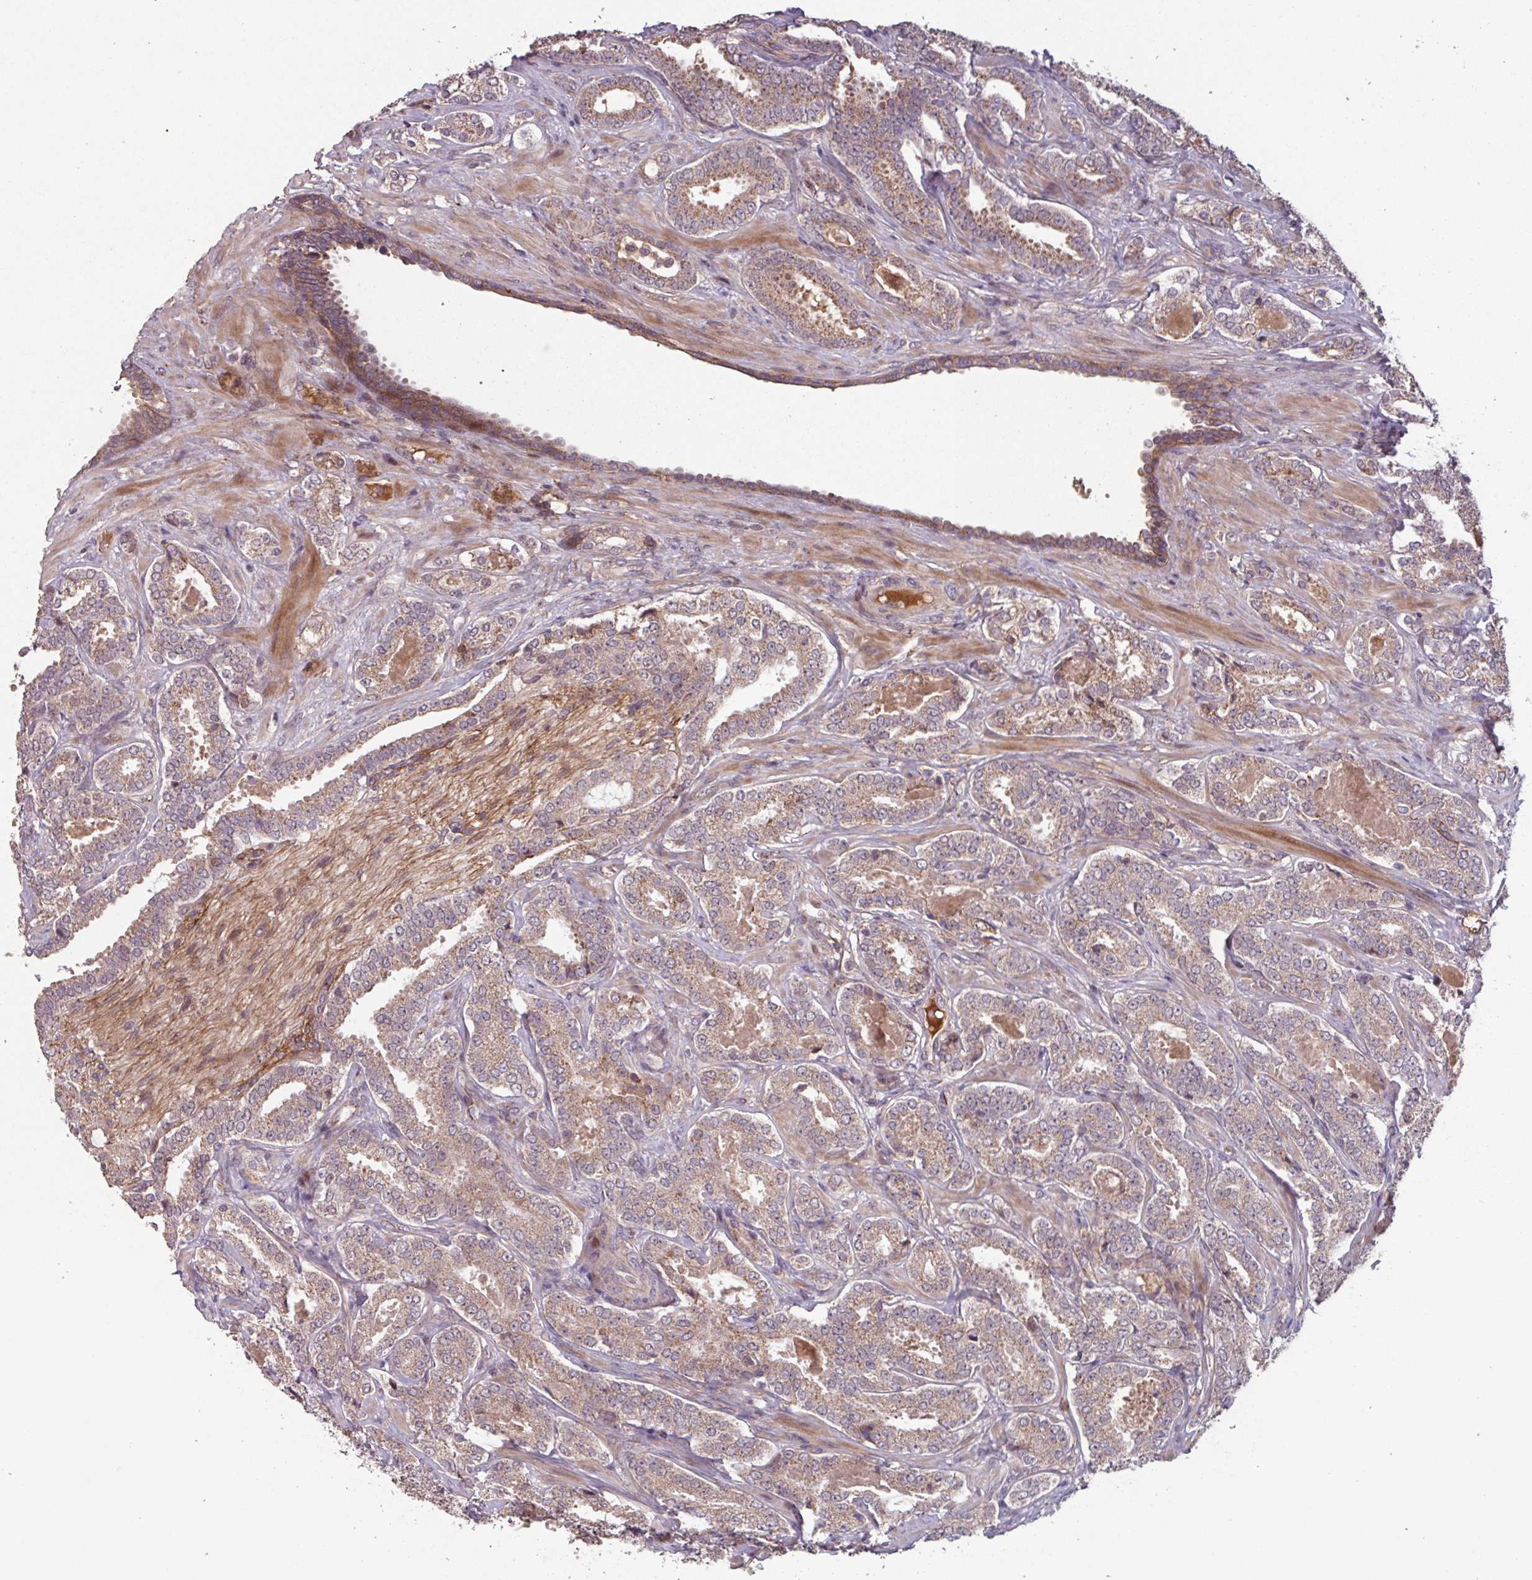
{"staining": {"intensity": "moderate", "quantity": ">75%", "location": "cytoplasmic/membranous"}, "tissue": "prostate cancer", "cell_type": "Tumor cells", "image_type": "cancer", "snomed": [{"axis": "morphology", "description": "Adenocarcinoma, High grade"}, {"axis": "topography", "description": "Prostate"}], "caption": "Prostate cancer stained for a protein (brown) demonstrates moderate cytoplasmic/membranous positive positivity in approximately >75% of tumor cells.", "gene": "TMEM88", "patient": {"sex": "male", "age": 65}}